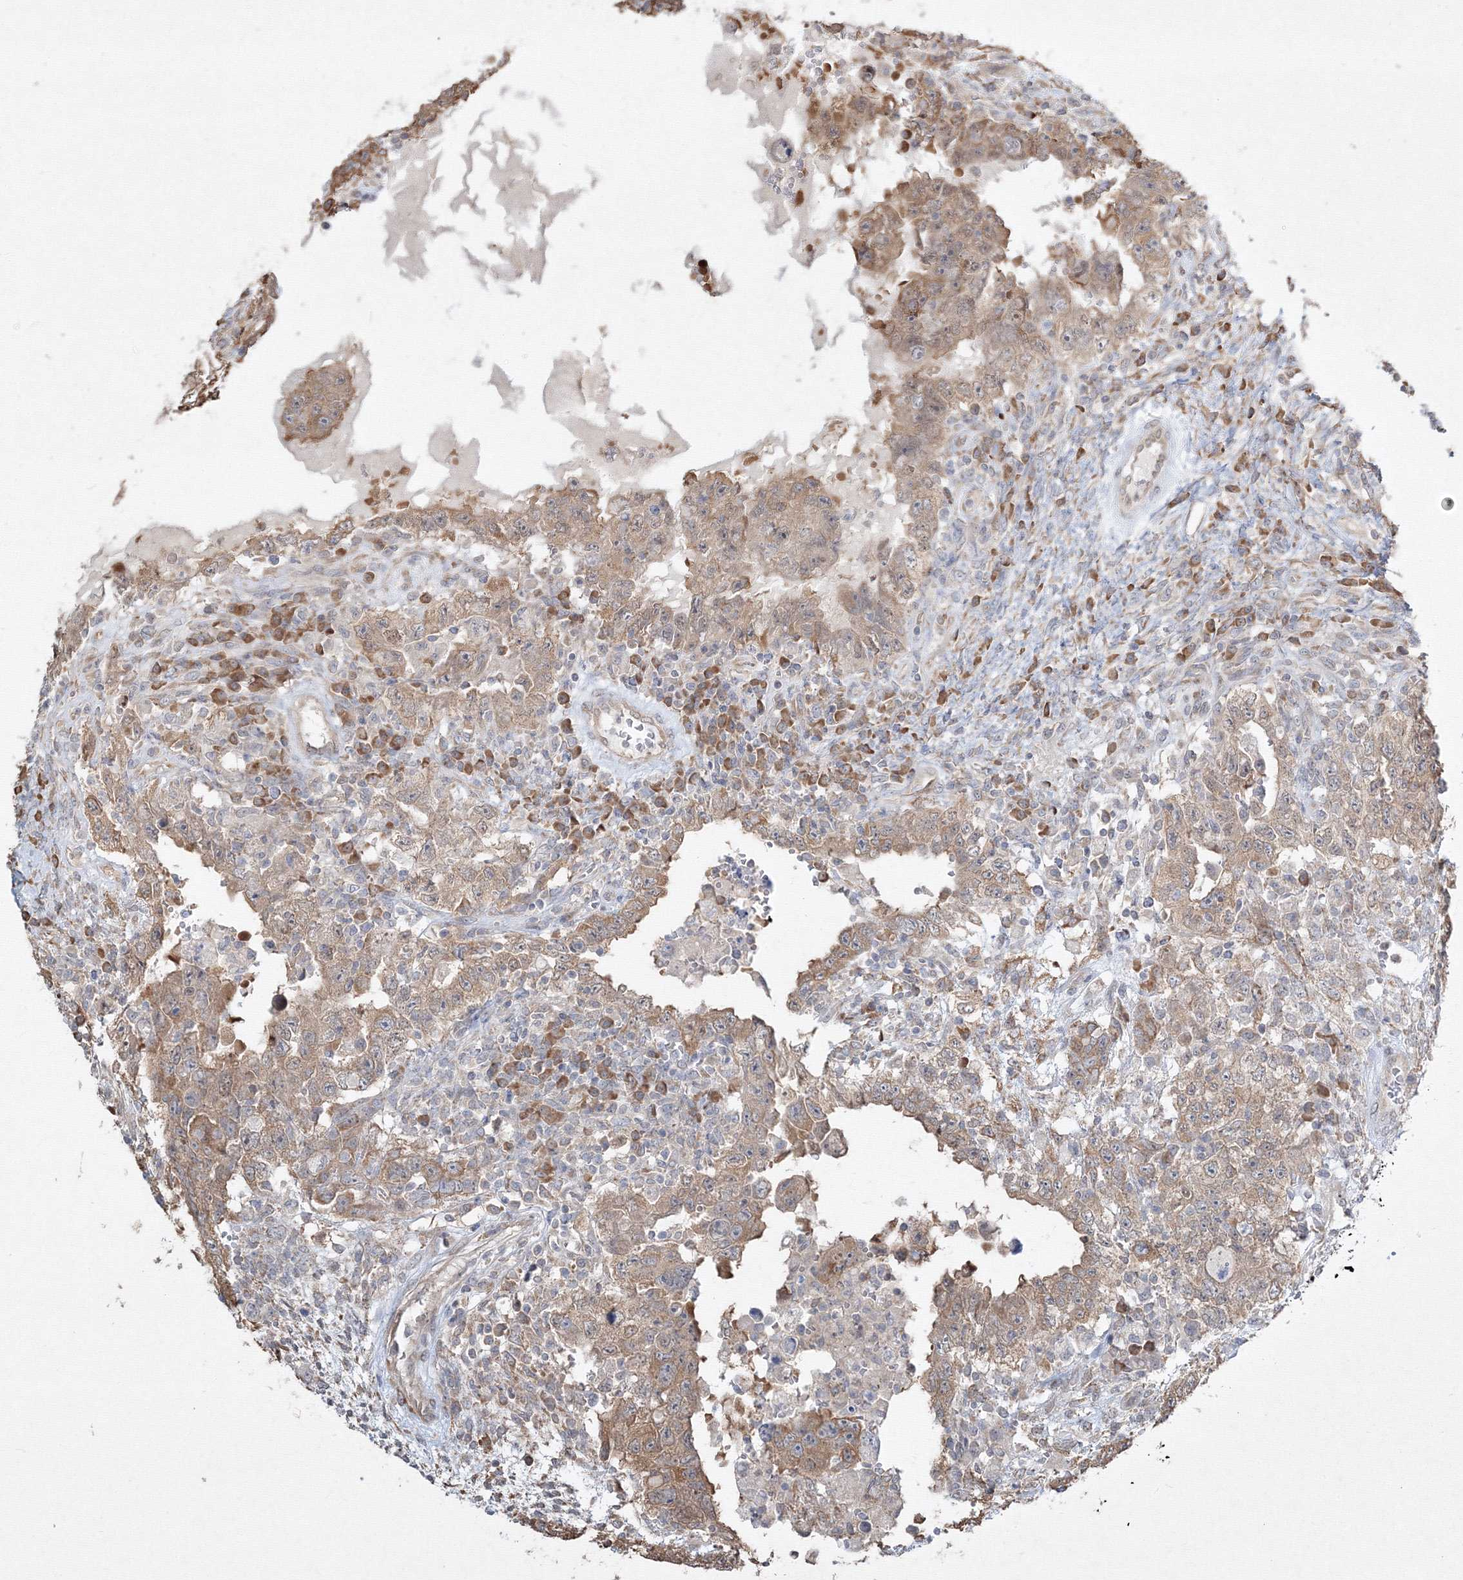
{"staining": {"intensity": "moderate", "quantity": ">75%", "location": "cytoplasmic/membranous"}, "tissue": "testis cancer", "cell_type": "Tumor cells", "image_type": "cancer", "snomed": [{"axis": "morphology", "description": "Carcinoma, Embryonal, NOS"}, {"axis": "topography", "description": "Testis"}], "caption": "This photomicrograph displays immunohistochemistry staining of human testis cancer (embryonal carcinoma), with medium moderate cytoplasmic/membranous positivity in approximately >75% of tumor cells.", "gene": "FBXL8", "patient": {"sex": "male", "age": 26}}